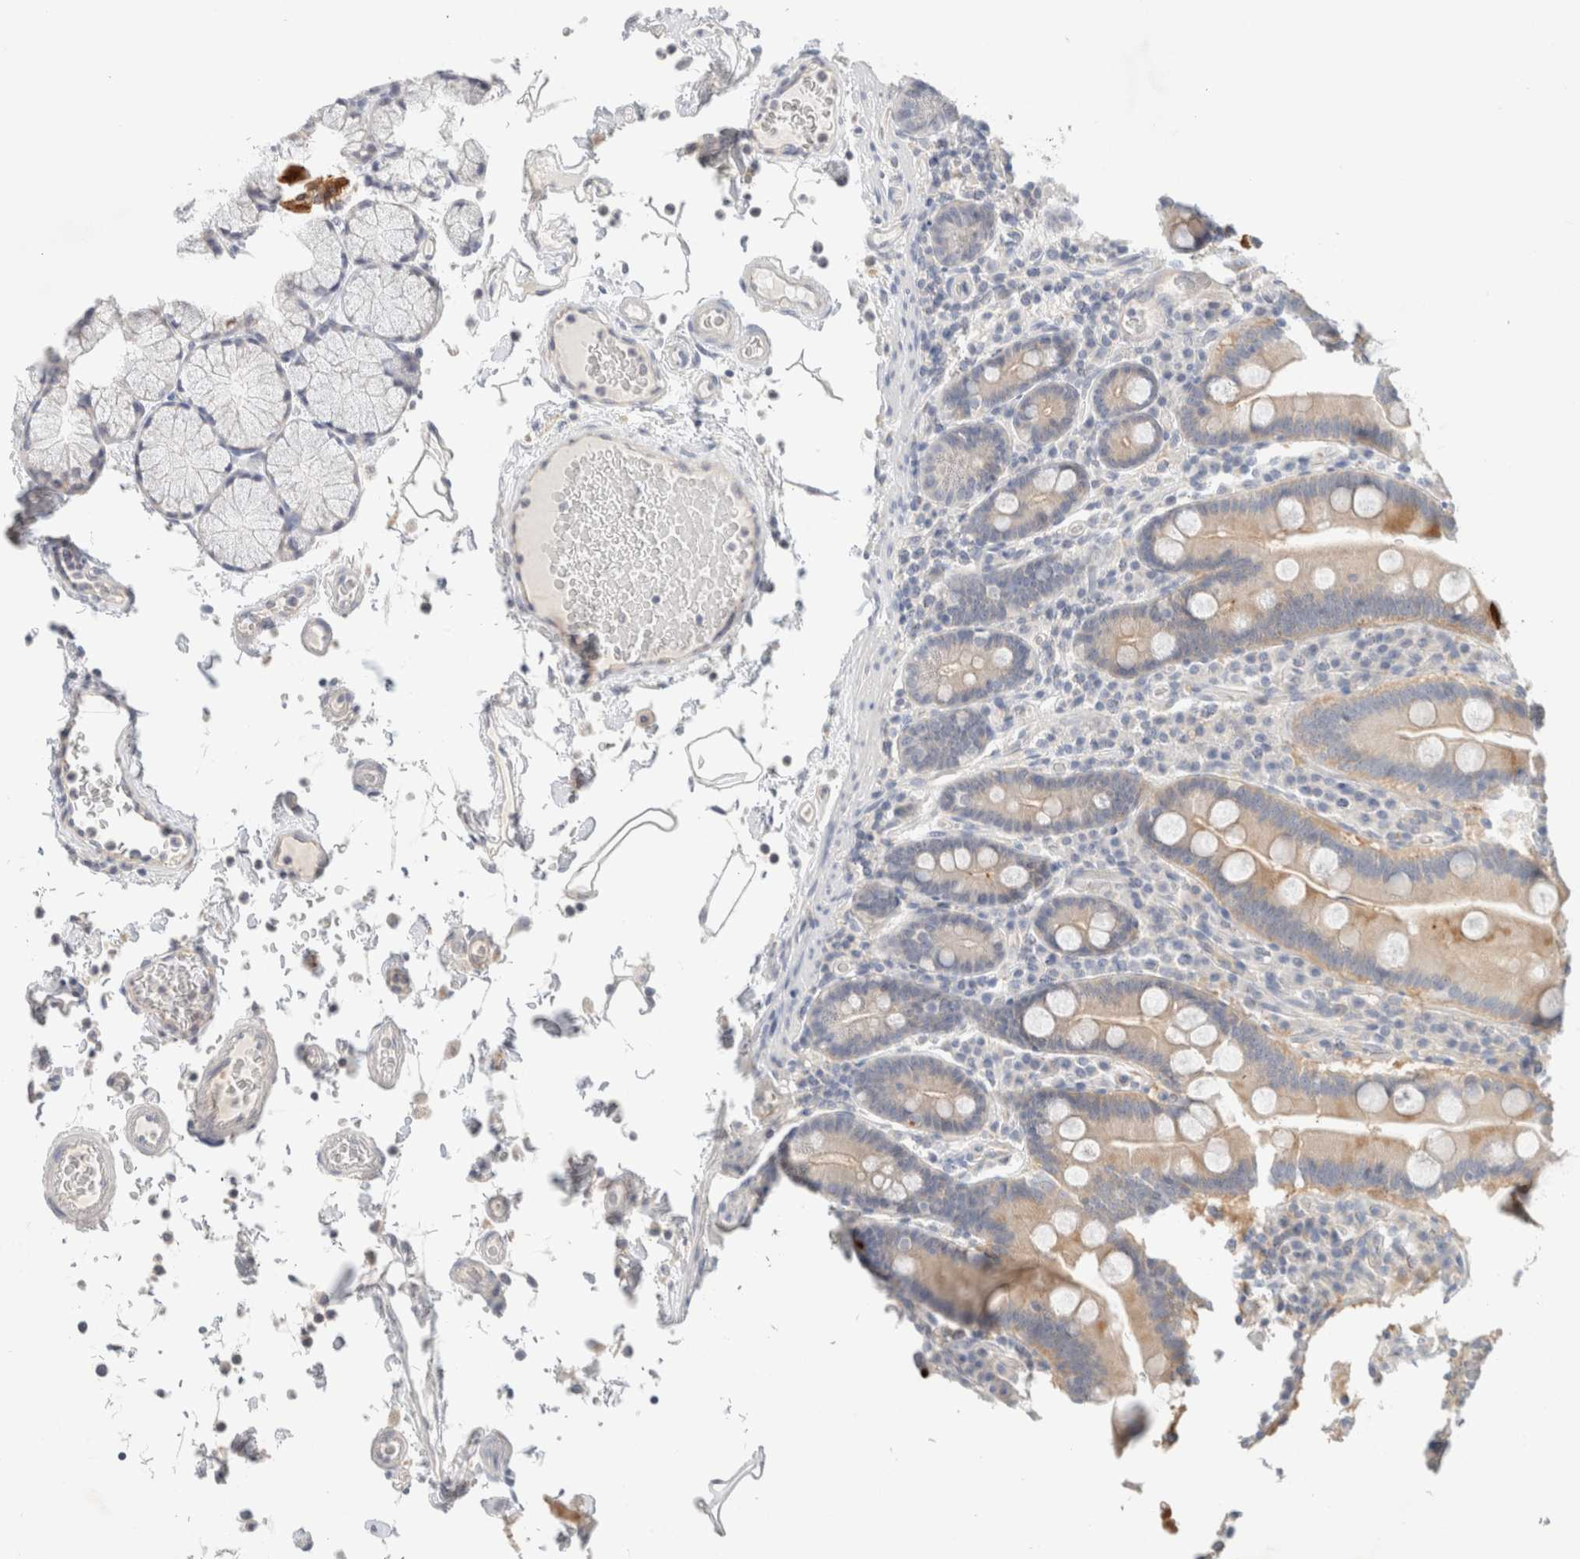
{"staining": {"intensity": "strong", "quantity": "<25%", "location": "cytoplasmic/membranous"}, "tissue": "duodenum", "cell_type": "Glandular cells", "image_type": "normal", "snomed": [{"axis": "morphology", "description": "Normal tissue, NOS"}, {"axis": "topography", "description": "Small intestine, NOS"}], "caption": "The image demonstrates immunohistochemical staining of benign duodenum. There is strong cytoplasmic/membranous staining is identified in approximately <25% of glandular cells.", "gene": "SDR16C5", "patient": {"sex": "female", "age": 71}}